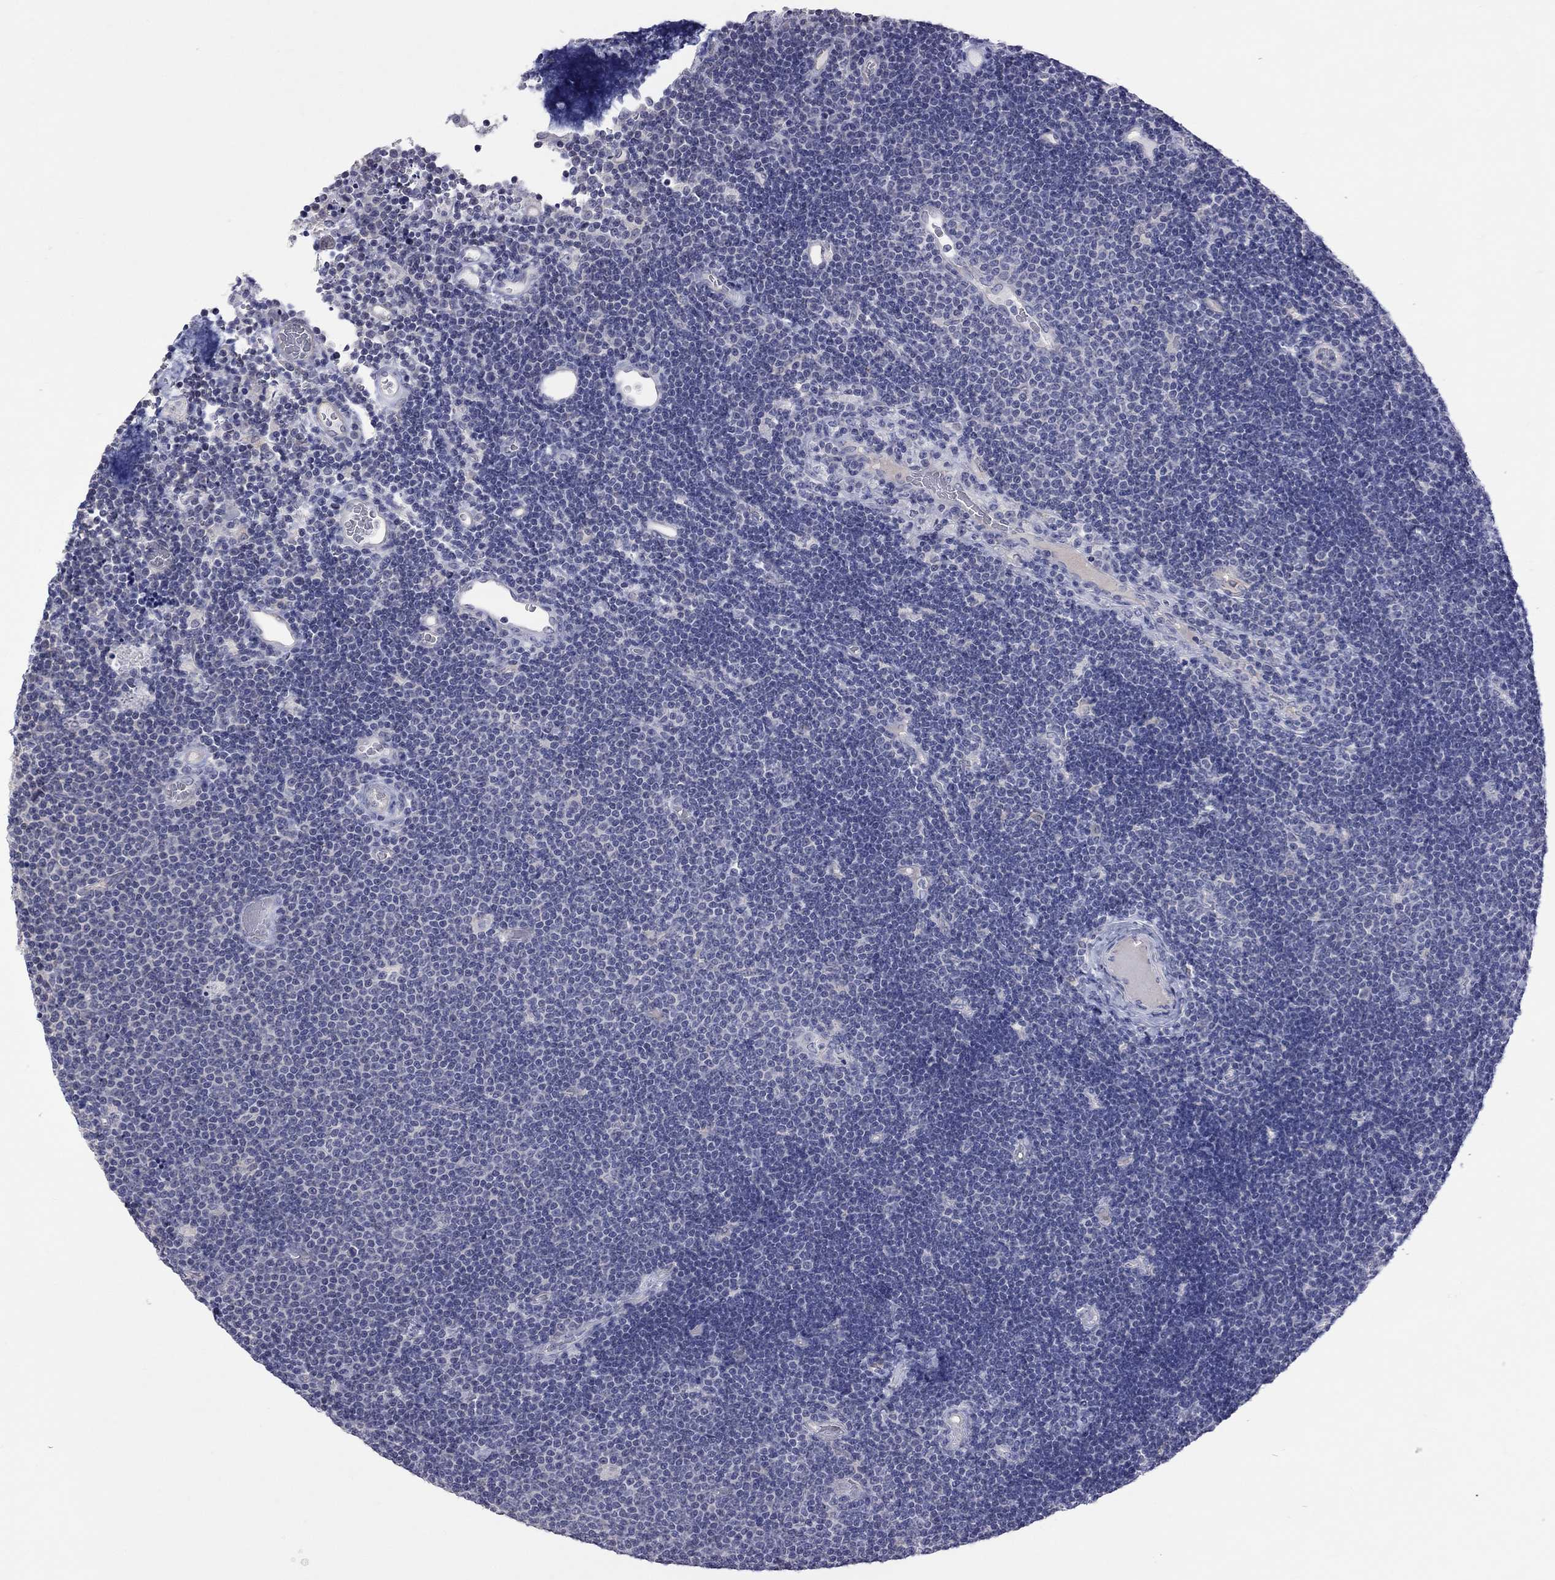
{"staining": {"intensity": "negative", "quantity": "none", "location": "none"}, "tissue": "lymphoma", "cell_type": "Tumor cells", "image_type": "cancer", "snomed": [{"axis": "morphology", "description": "Malignant lymphoma, non-Hodgkin's type, Low grade"}, {"axis": "topography", "description": "Brain"}], "caption": "Human low-grade malignant lymphoma, non-Hodgkin's type stained for a protein using immunohistochemistry demonstrates no positivity in tumor cells.", "gene": "HYLS1", "patient": {"sex": "female", "age": 66}}